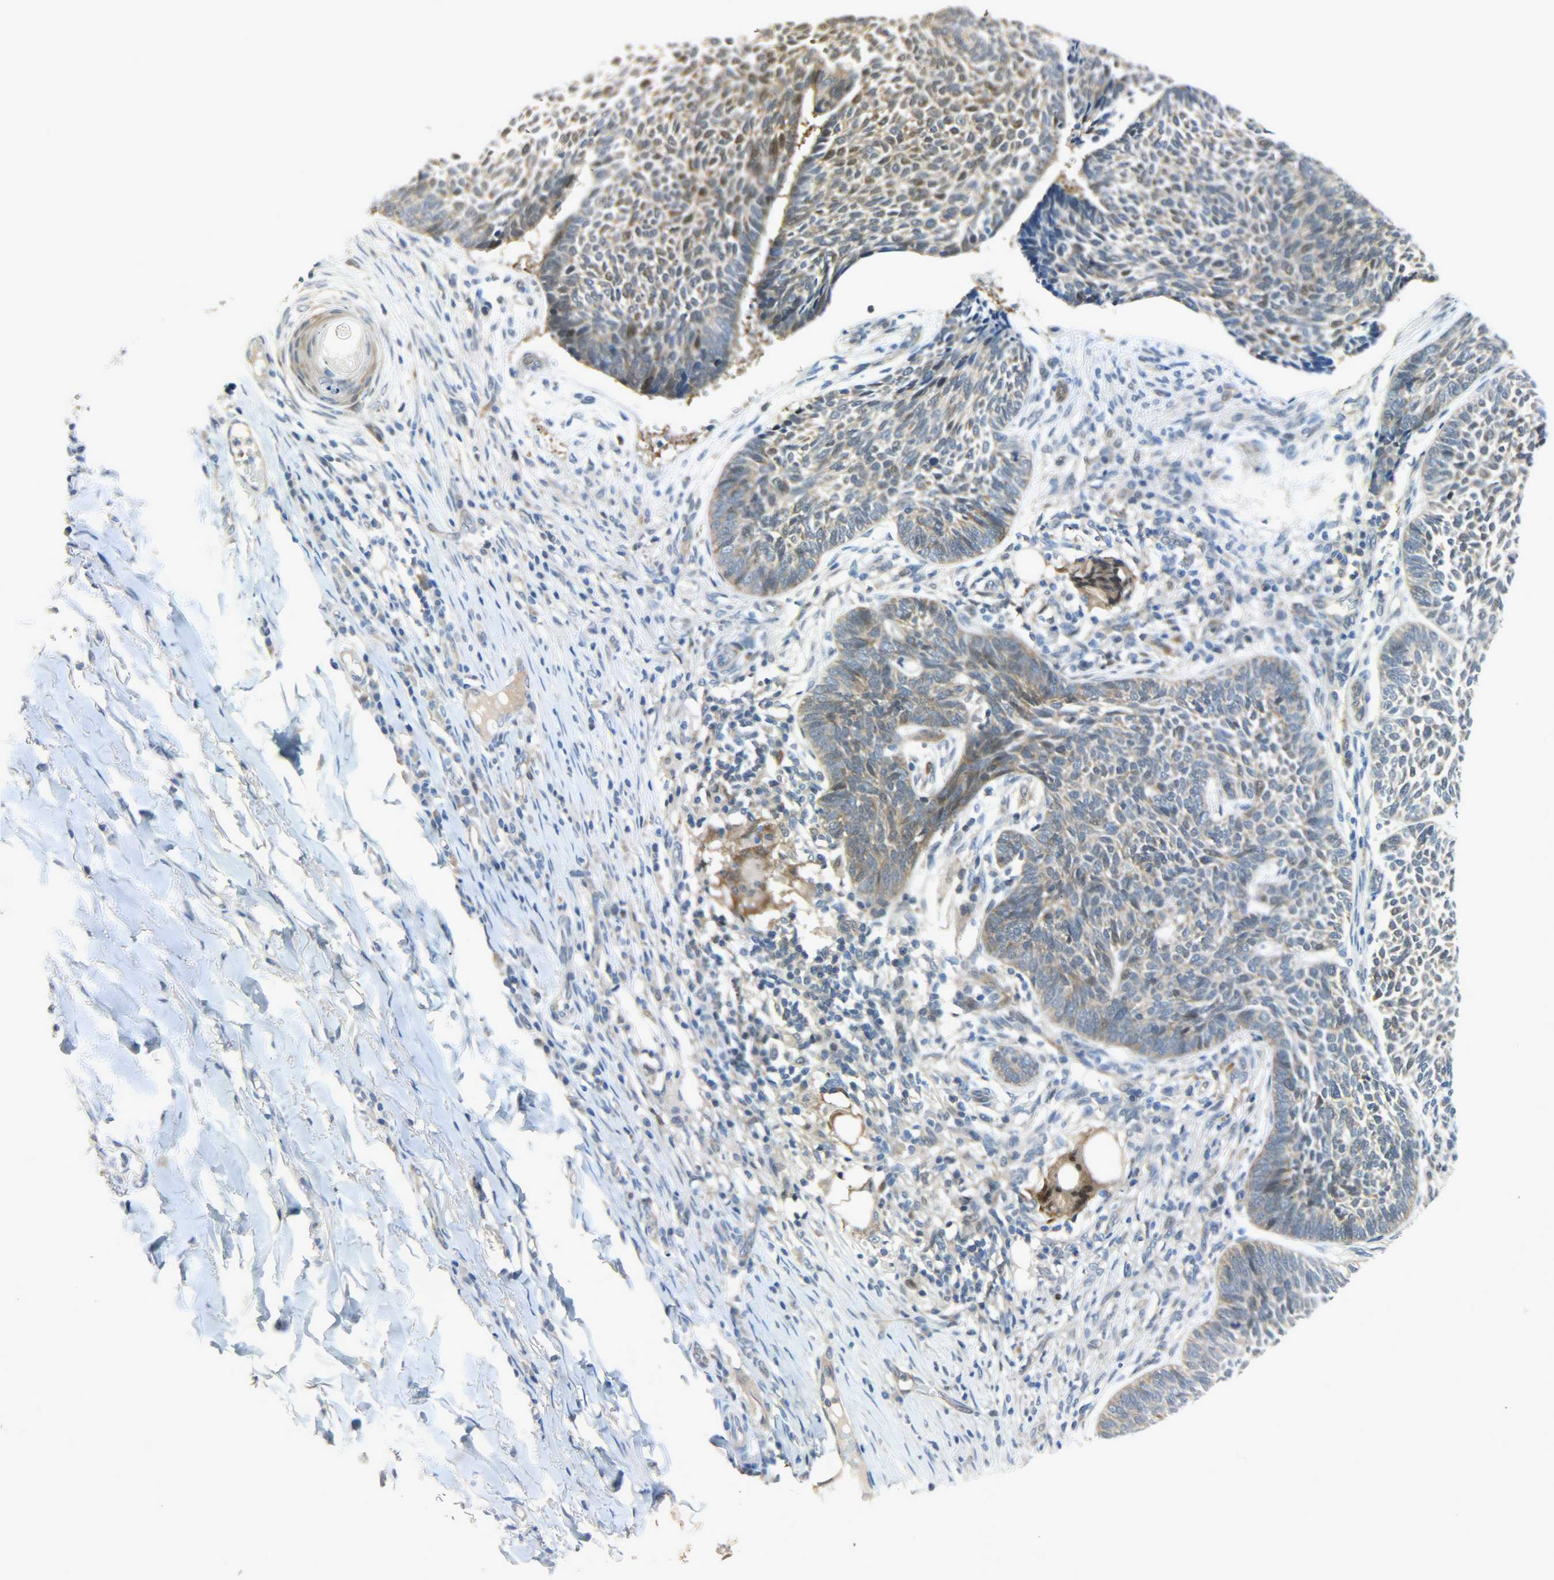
{"staining": {"intensity": "weak", "quantity": "<25%", "location": "cytoplasmic/membranous"}, "tissue": "skin cancer", "cell_type": "Tumor cells", "image_type": "cancer", "snomed": [{"axis": "morphology", "description": "Normal tissue, NOS"}, {"axis": "morphology", "description": "Basal cell carcinoma"}, {"axis": "topography", "description": "Skin"}], "caption": "Histopathology image shows no significant protein staining in tumor cells of basal cell carcinoma (skin).", "gene": "EIF4EBP1", "patient": {"sex": "male", "age": 87}}